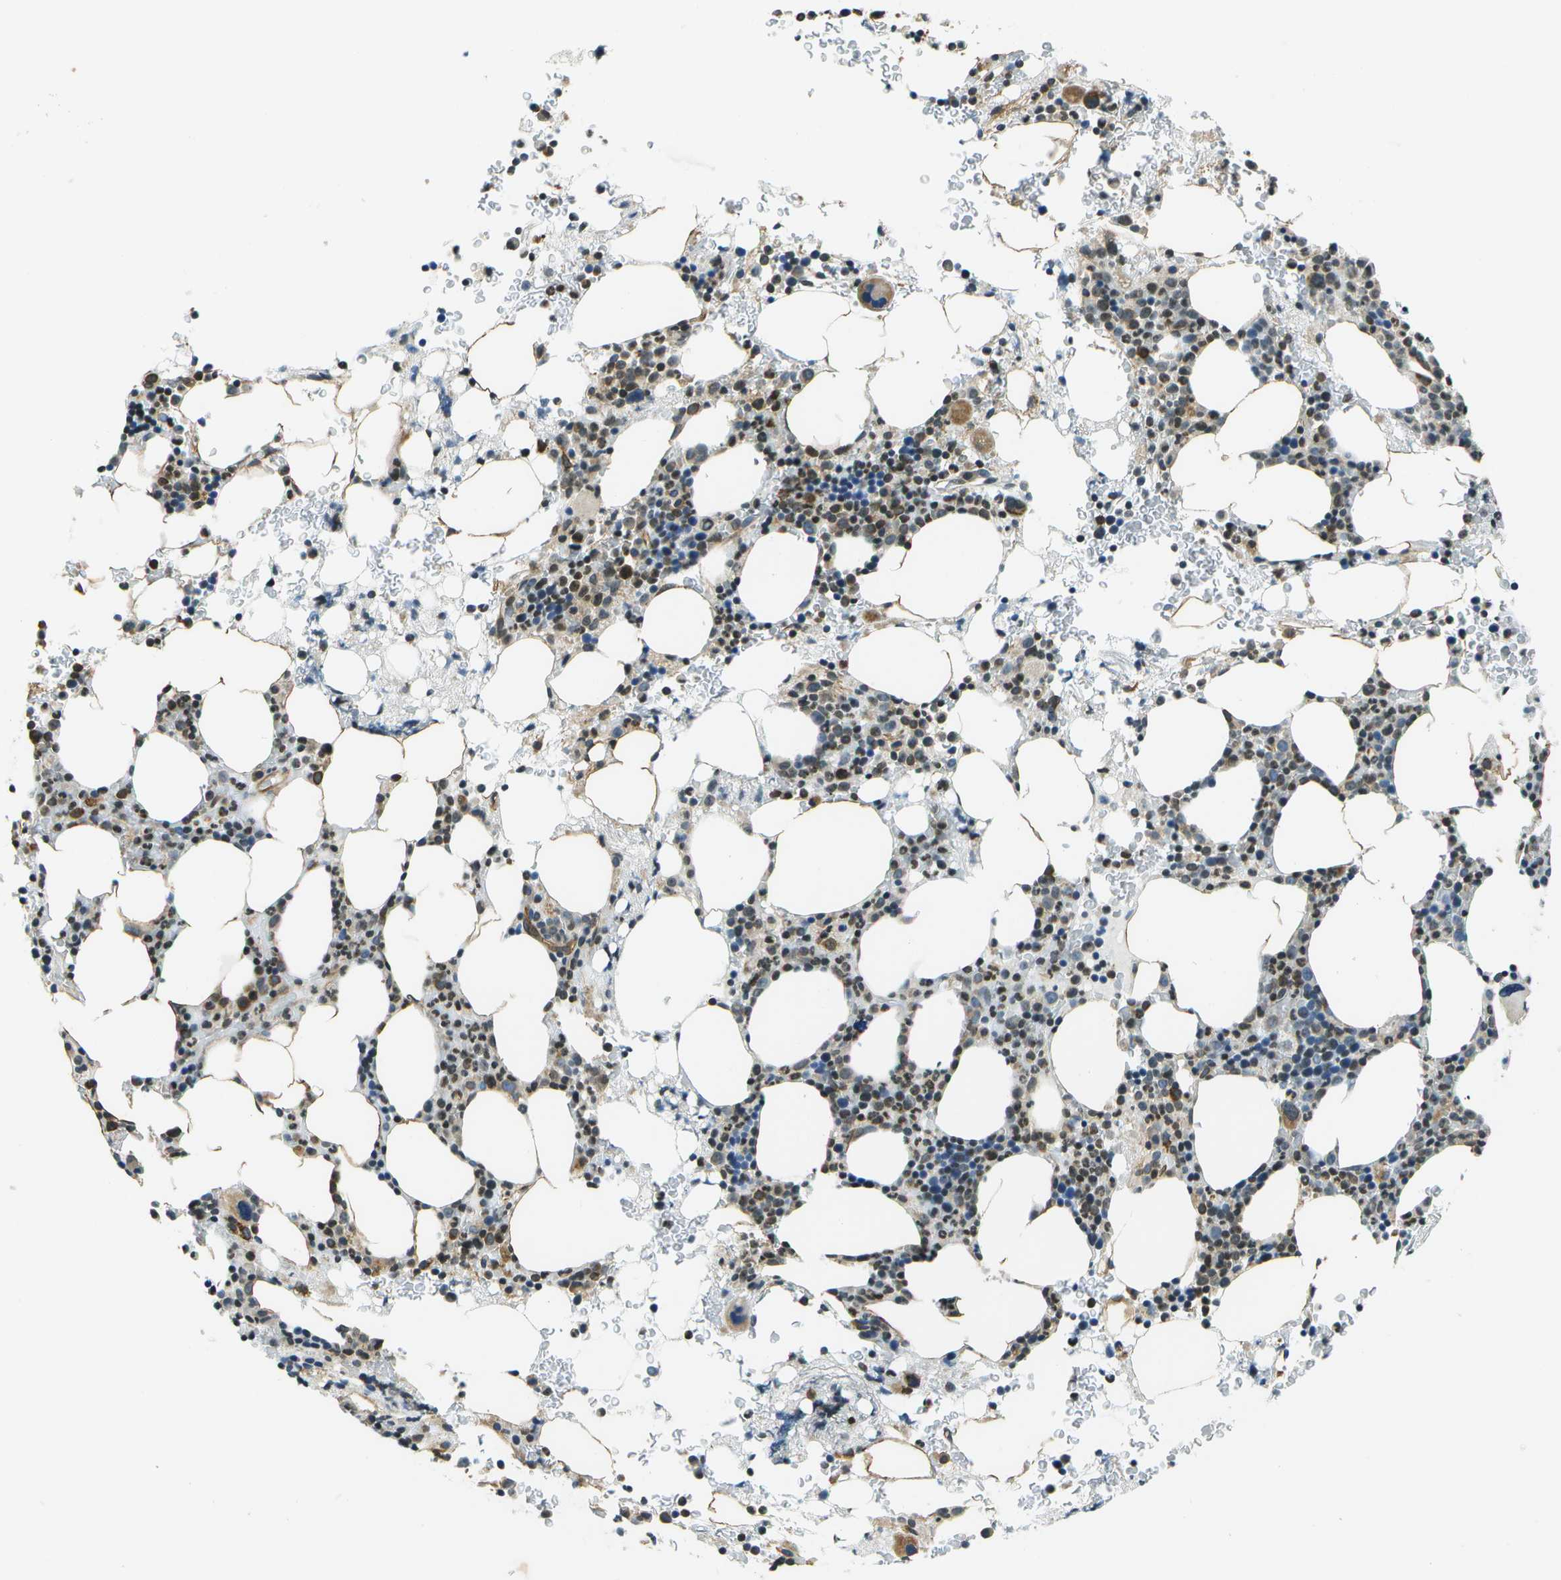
{"staining": {"intensity": "weak", "quantity": "25%-75%", "location": "cytoplasmic/membranous"}, "tissue": "bone marrow", "cell_type": "Hematopoietic cells", "image_type": "normal", "snomed": [{"axis": "morphology", "description": "Normal tissue, NOS"}, {"axis": "morphology", "description": "Inflammation, NOS"}, {"axis": "topography", "description": "Bone marrow"}], "caption": "Immunohistochemistry (DAB (3,3'-diaminobenzidine)) staining of benign human bone marrow reveals weak cytoplasmic/membranous protein staining in approximately 25%-75% of hematopoietic cells.", "gene": "ESYT1", "patient": {"sex": "female", "age": 84}}